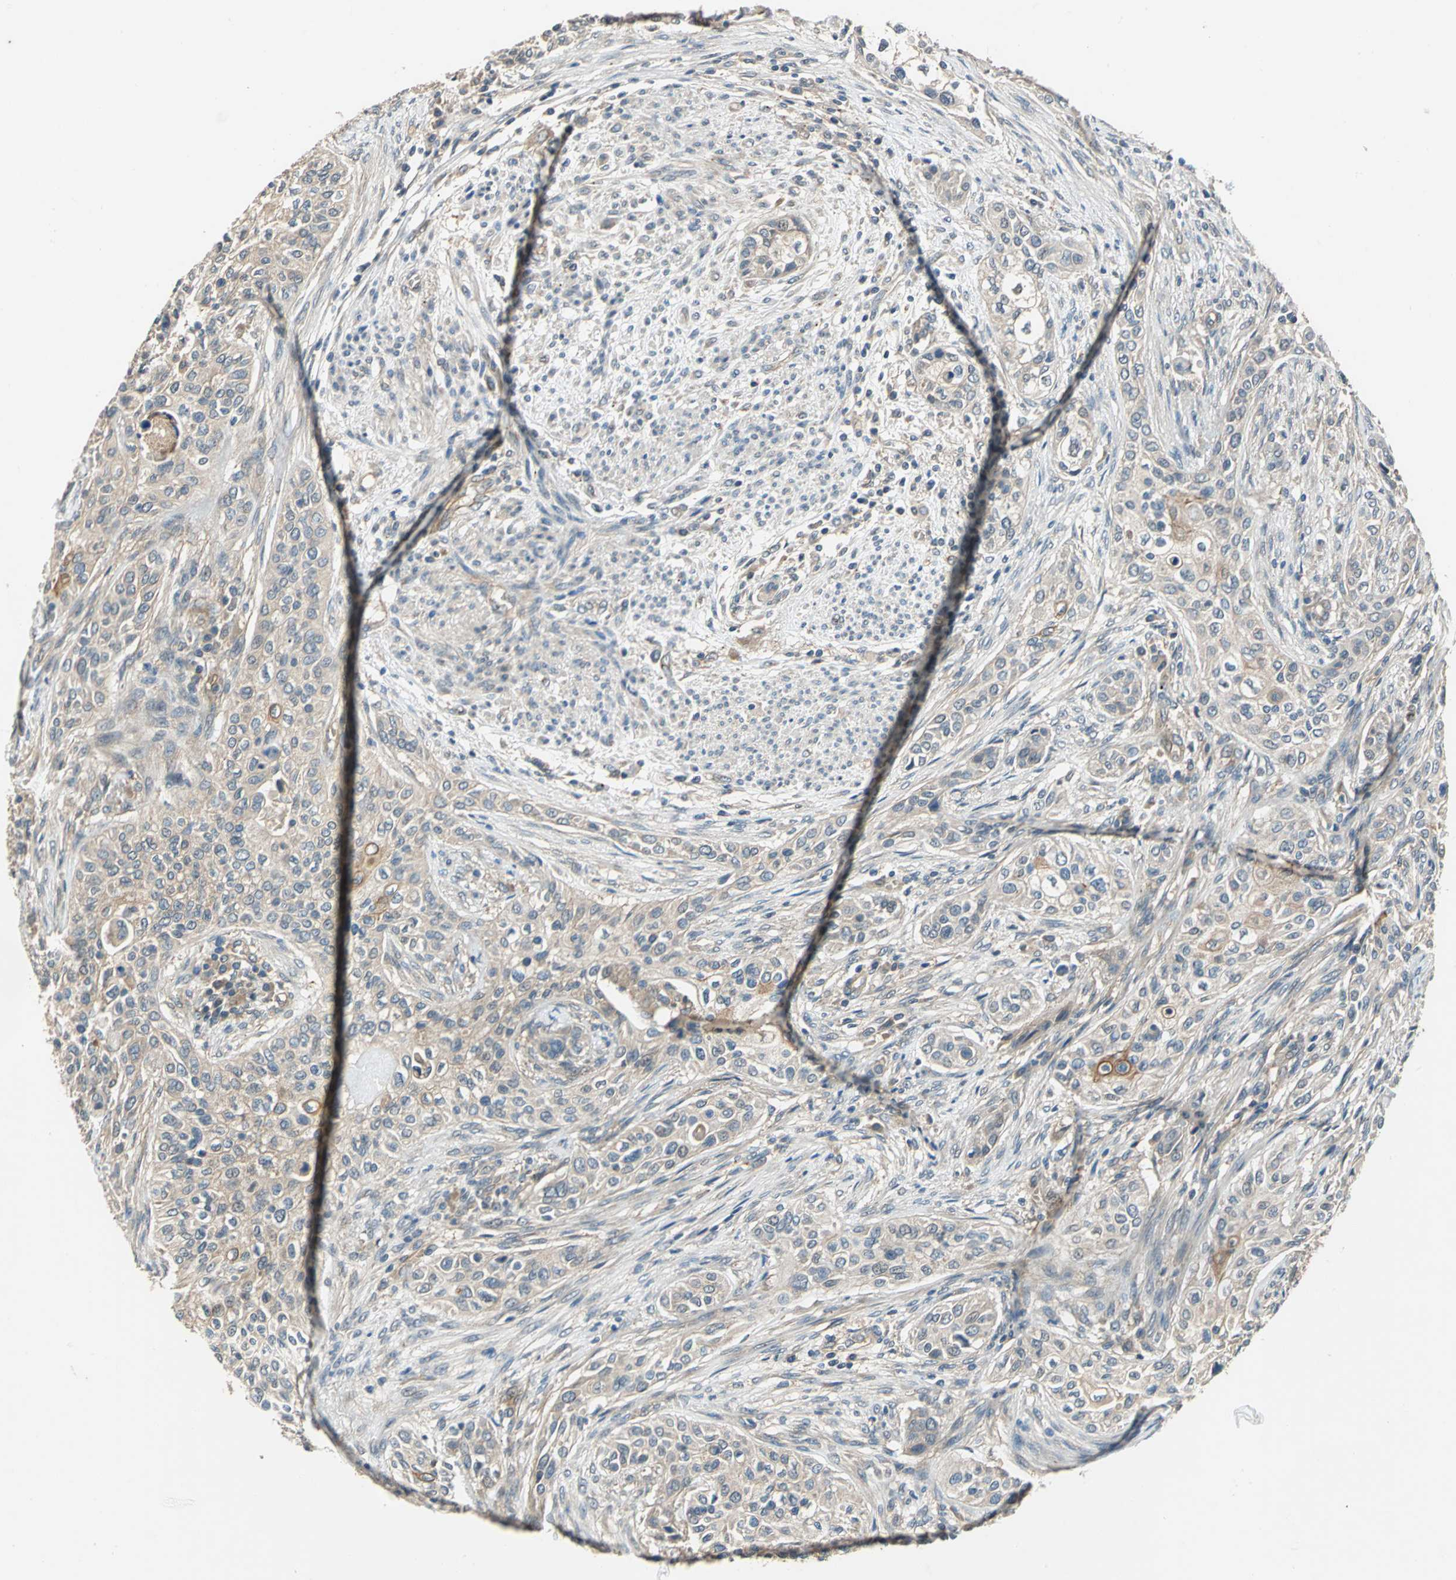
{"staining": {"intensity": "weak", "quantity": "25%-75%", "location": "cytoplasmic/membranous"}, "tissue": "urothelial cancer", "cell_type": "Tumor cells", "image_type": "cancer", "snomed": [{"axis": "morphology", "description": "Urothelial carcinoma, High grade"}, {"axis": "topography", "description": "Urinary bladder"}], "caption": "There is low levels of weak cytoplasmic/membranous expression in tumor cells of high-grade urothelial carcinoma, as demonstrated by immunohistochemical staining (brown color).", "gene": "EMCN", "patient": {"sex": "male", "age": 74}}